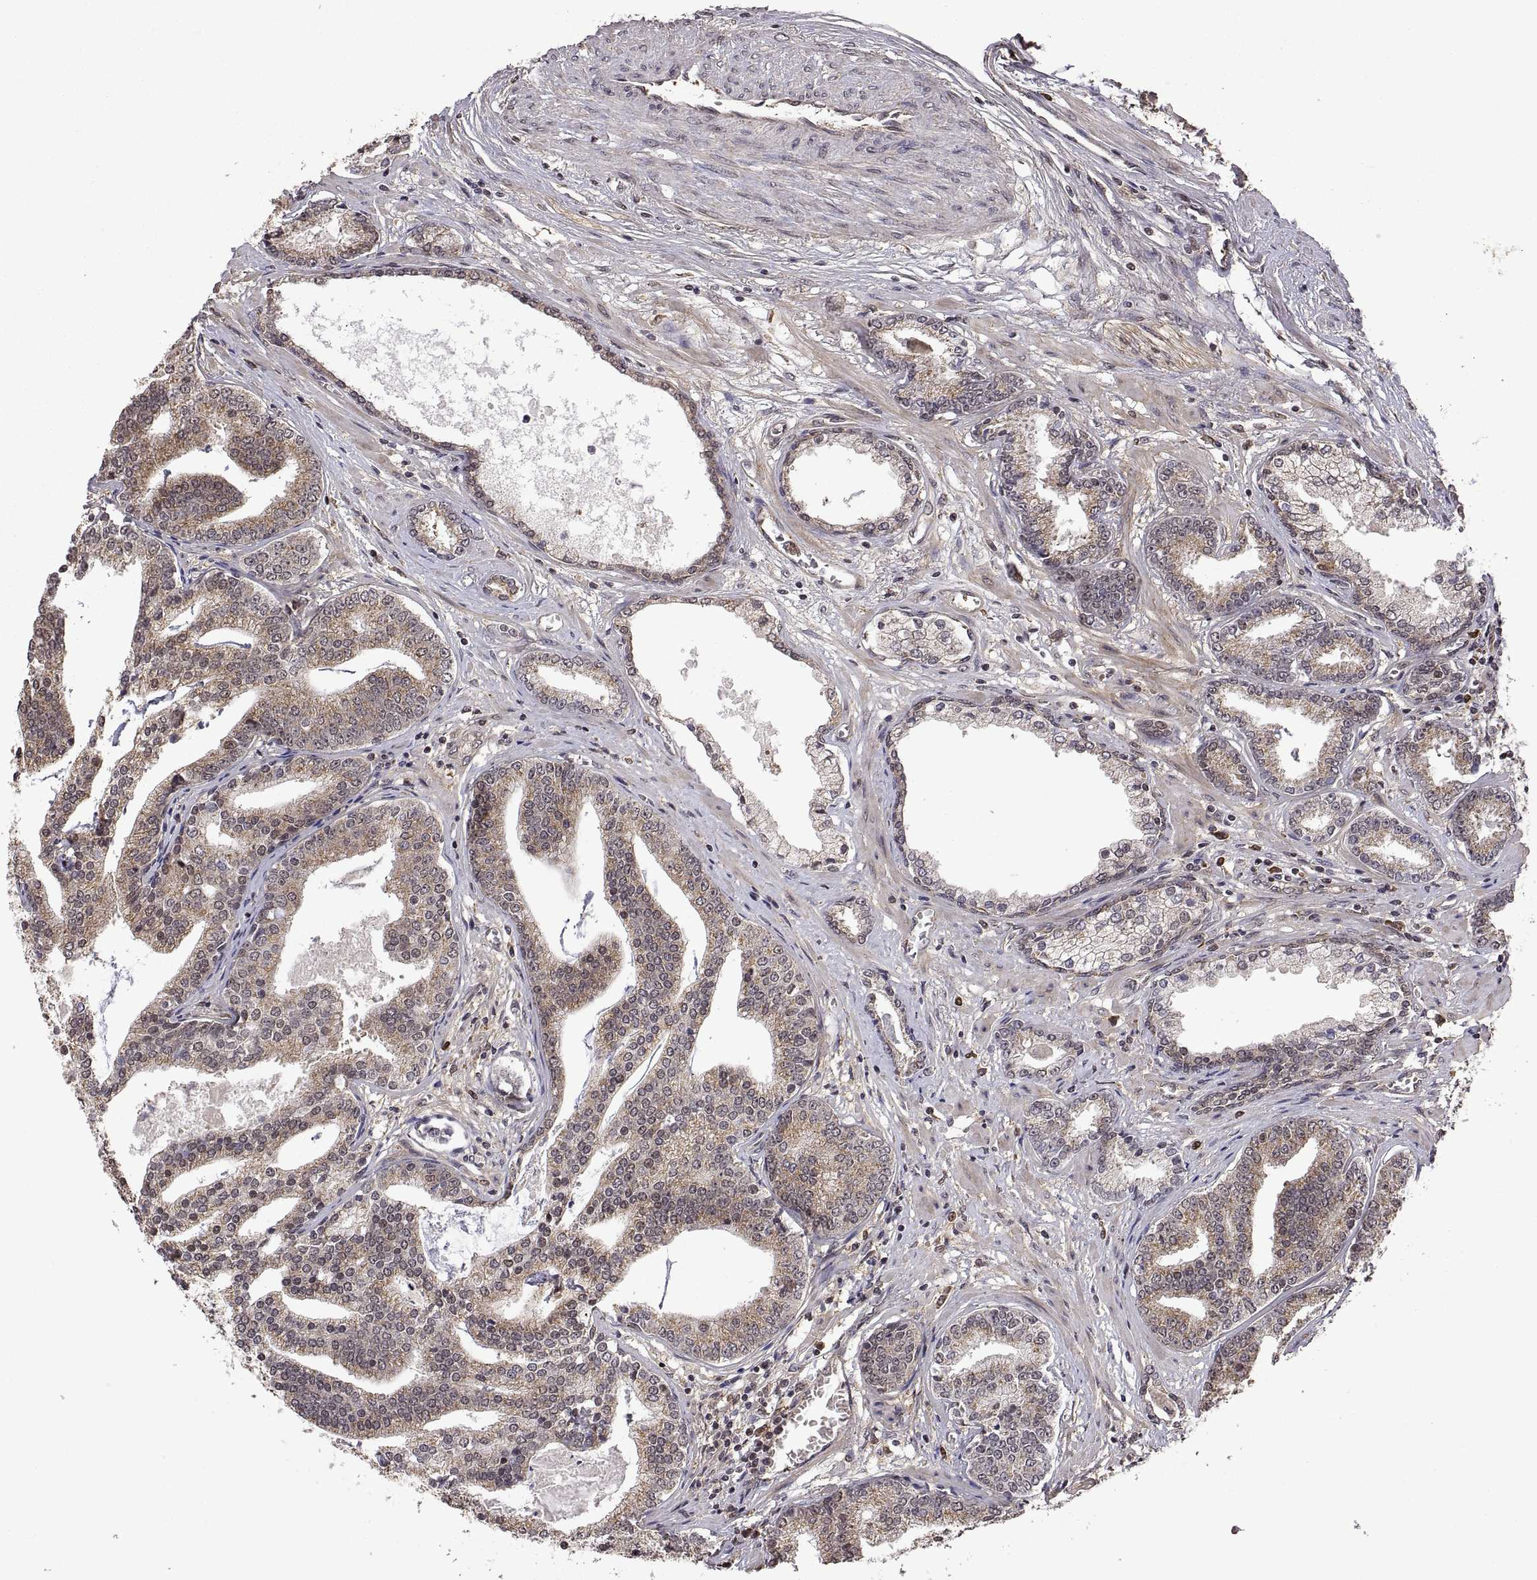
{"staining": {"intensity": "weak", "quantity": "25%-75%", "location": "cytoplasmic/membranous"}, "tissue": "prostate cancer", "cell_type": "Tumor cells", "image_type": "cancer", "snomed": [{"axis": "morphology", "description": "Adenocarcinoma, NOS"}, {"axis": "topography", "description": "Prostate"}], "caption": "Prostate cancer (adenocarcinoma) stained for a protein (brown) shows weak cytoplasmic/membranous positive expression in approximately 25%-75% of tumor cells.", "gene": "ZNRF2", "patient": {"sex": "male", "age": 64}}